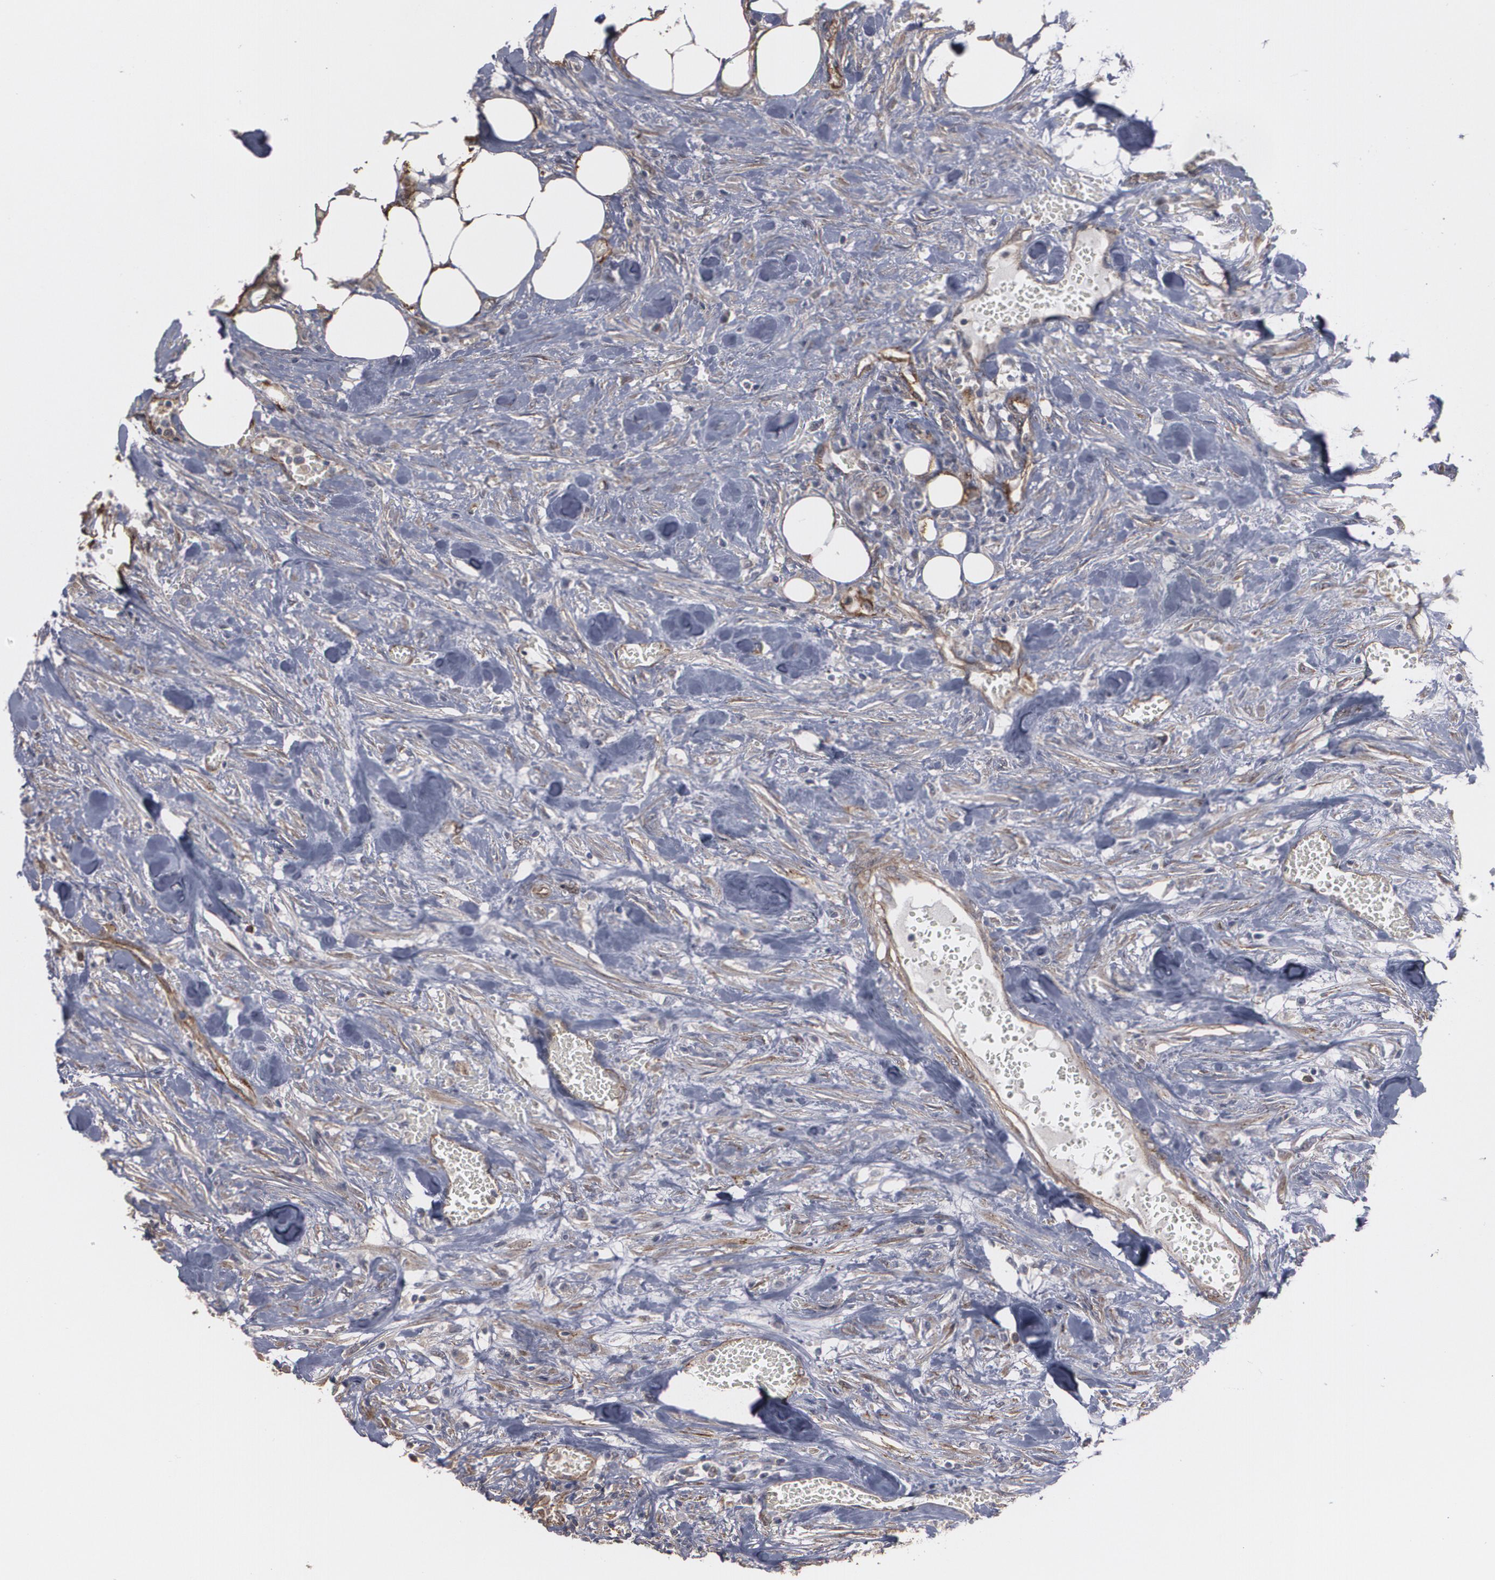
{"staining": {"intensity": "strong", "quantity": ">75%", "location": "cytoplasmic/membranous"}, "tissue": "urothelial cancer", "cell_type": "Tumor cells", "image_type": "cancer", "snomed": [{"axis": "morphology", "description": "Urothelial carcinoma, High grade"}, {"axis": "topography", "description": "Urinary bladder"}], "caption": "Immunohistochemical staining of urothelial carcinoma (high-grade) exhibits high levels of strong cytoplasmic/membranous staining in about >75% of tumor cells.", "gene": "TJP1", "patient": {"sex": "male", "age": 74}}